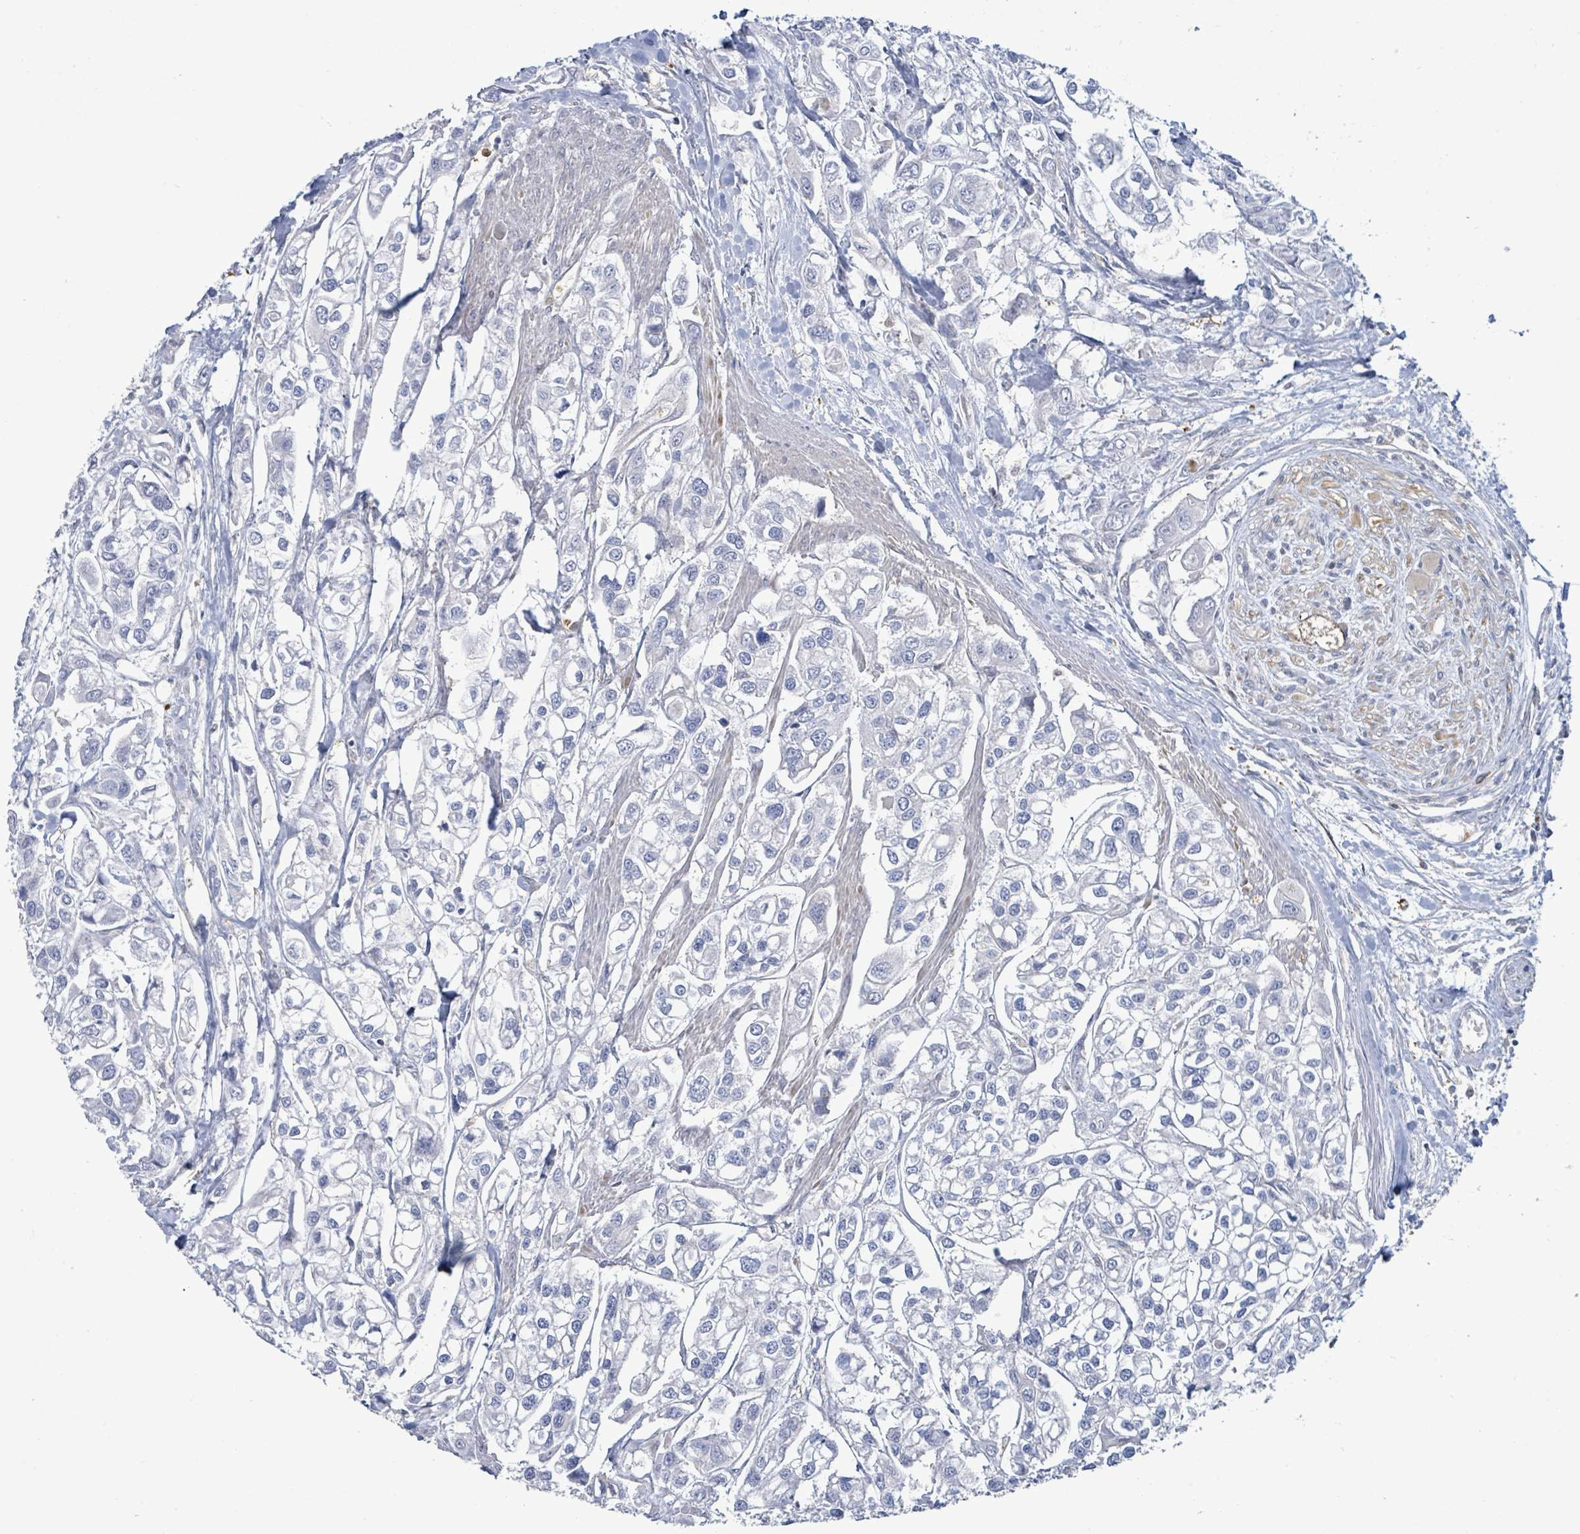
{"staining": {"intensity": "negative", "quantity": "none", "location": "none"}, "tissue": "urothelial cancer", "cell_type": "Tumor cells", "image_type": "cancer", "snomed": [{"axis": "morphology", "description": "Urothelial carcinoma, High grade"}, {"axis": "topography", "description": "Urinary bladder"}], "caption": "A micrograph of urothelial carcinoma (high-grade) stained for a protein displays no brown staining in tumor cells.", "gene": "PGAM1", "patient": {"sex": "male", "age": 67}}